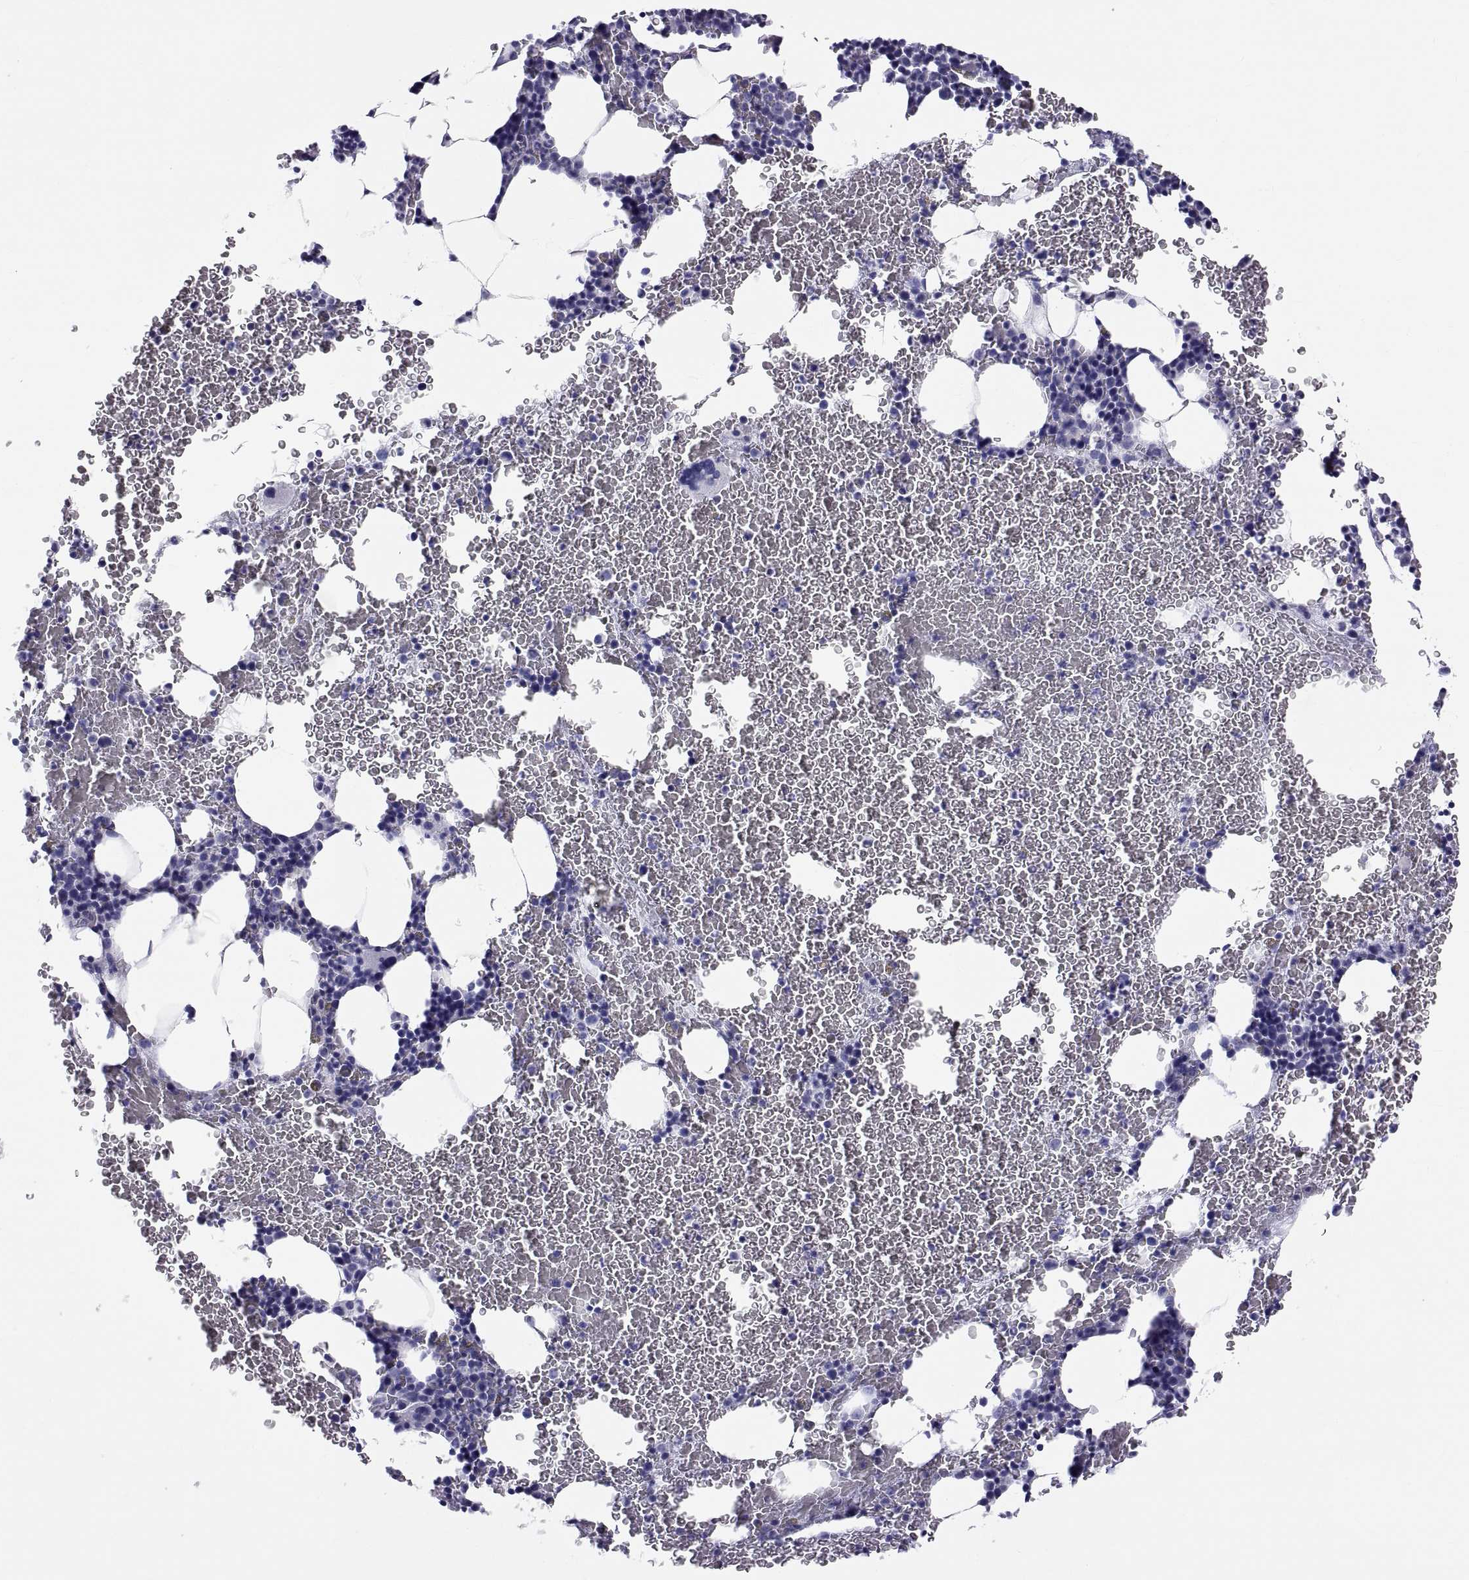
{"staining": {"intensity": "negative", "quantity": "none", "location": "none"}, "tissue": "bone marrow", "cell_type": "Hematopoietic cells", "image_type": "normal", "snomed": [{"axis": "morphology", "description": "Normal tissue, NOS"}, {"axis": "topography", "description": "Bone marrow"}], "caption": "Immunohistochemistry (IHC) of benign human bone marrow shows no expression in hematopoietic cells. (DAB (3,3'-diaminobenzidine) immunohistochemistry, high magnification).", "gene": "RNASE12", "patient": {"sex": "male", "age": 64}}